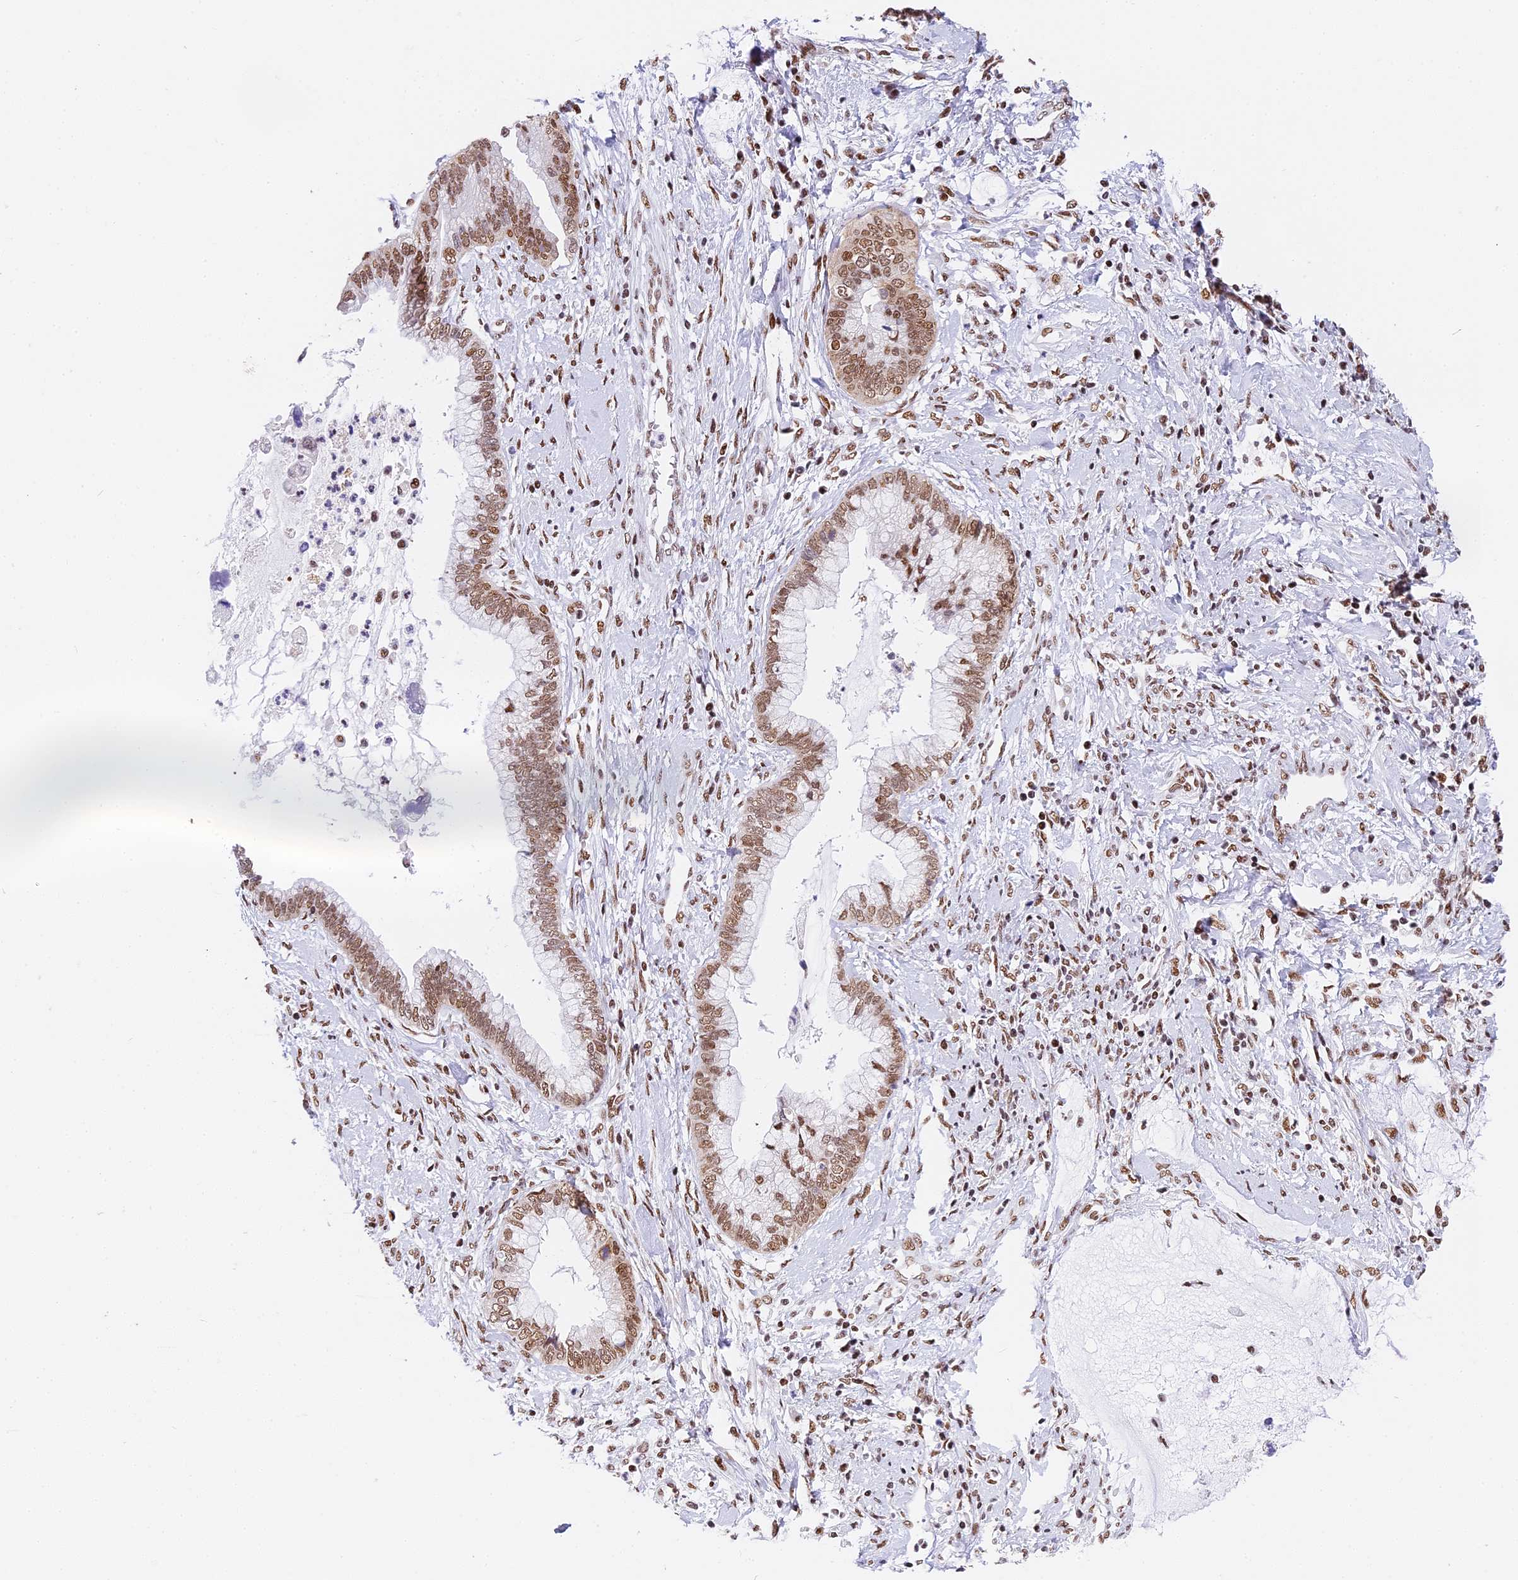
{"staining": {"intensity": "moderate", "quantity": ">75%", "location": "nuclear"}, "tissue": "cervical cancer", "cell_type": "Tumor cells", "image_type": "cancer", "snomed": [{"axis": "morphology", "description": "Adenocarcinoma, NOS"}, {"axis": "topography", "description": "Cervix"}], "caption": "Cervical cancer (adenocarcinoma) stained with a protein marker shows moderate staining in tumor cells.", "gene": "SBNO1", "patient": {"sex": "female", "age": 44}}